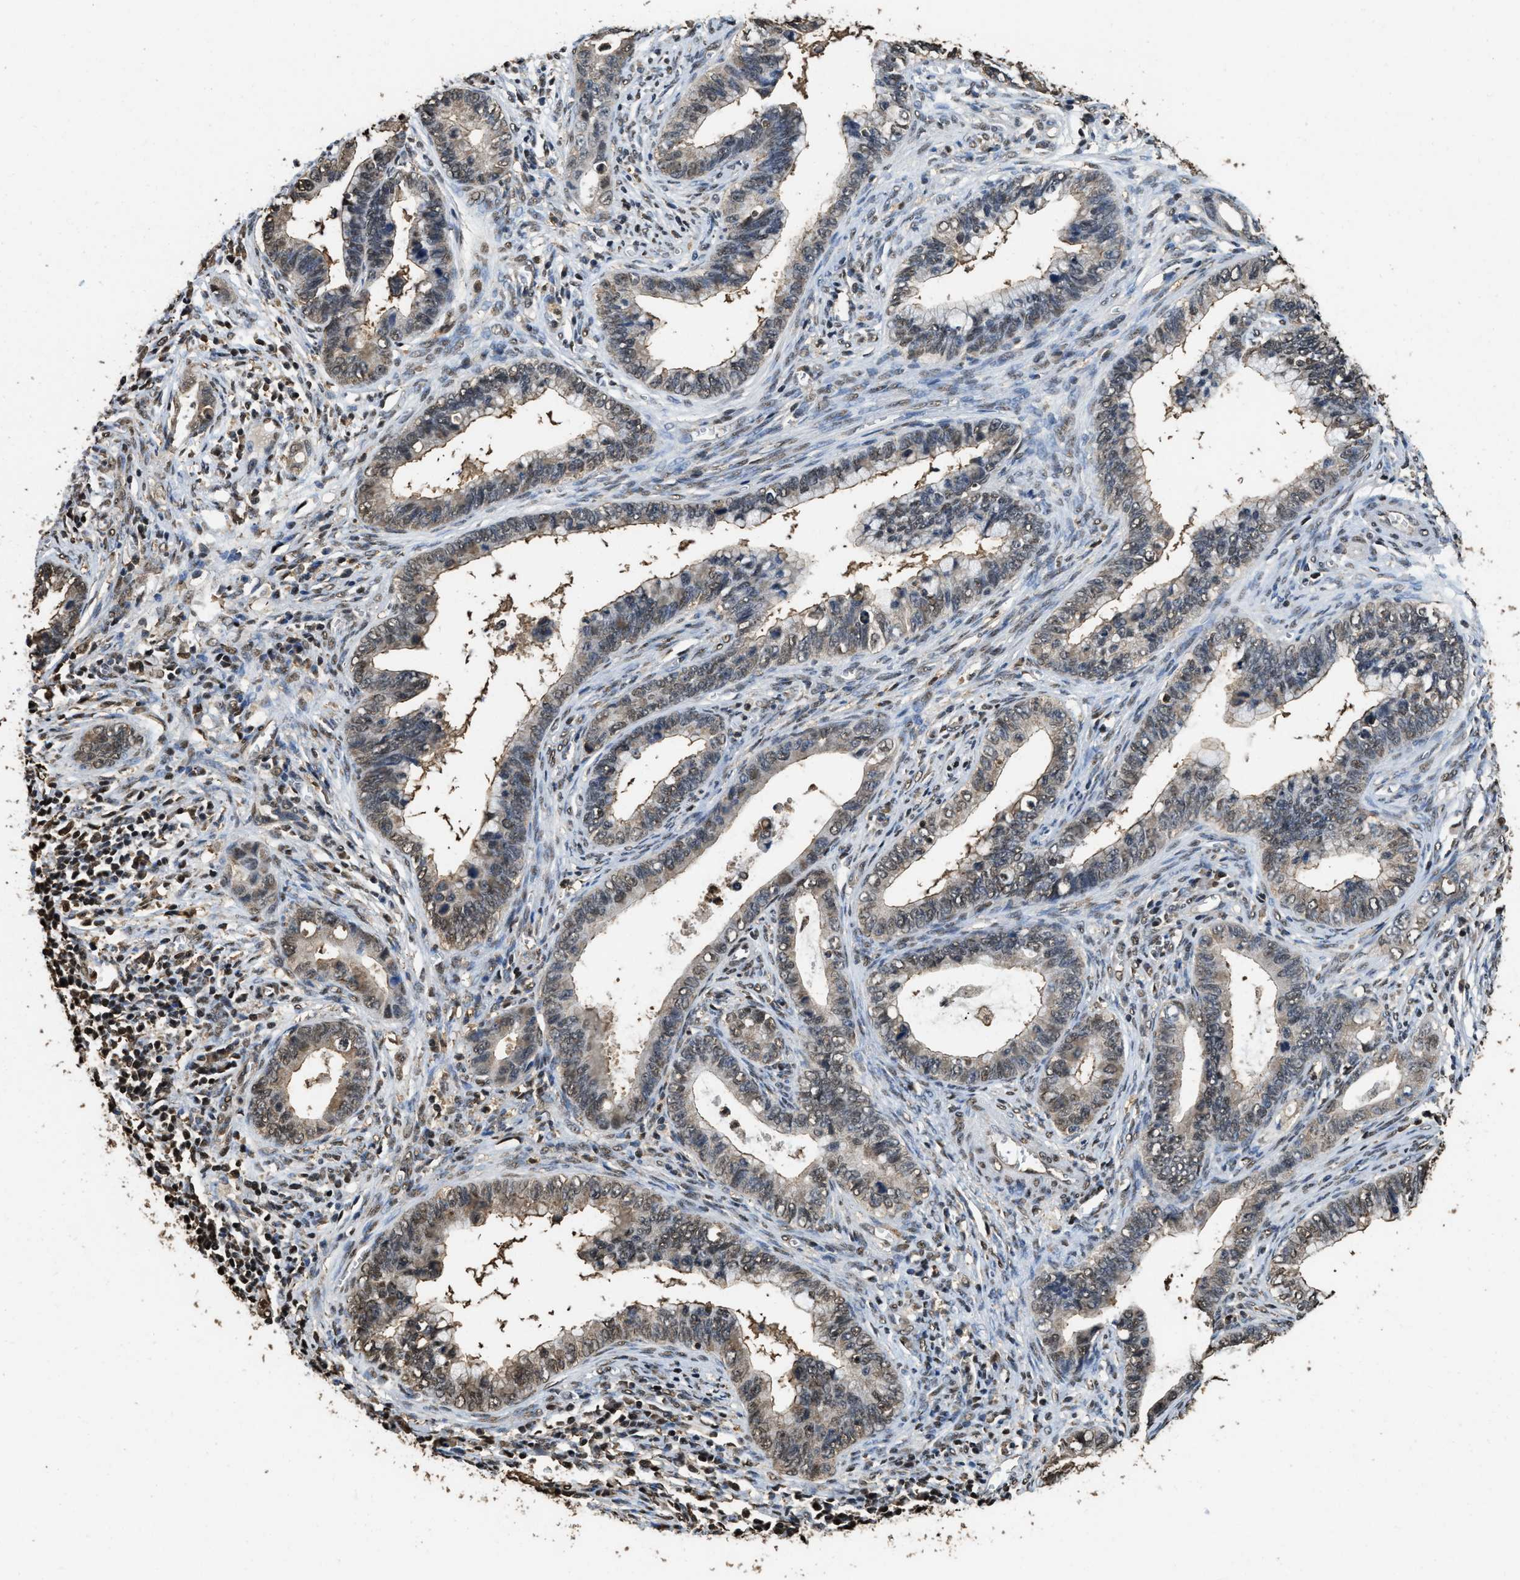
{"staining": {"intensity": "moderate", "quantity": "25%-75%", "location": "cytoplasmic/membranous,nuclear"}, "tissue": "cervical cancer", "cell_type": "Tumor cells", "image_type": "cancer", "snomed": [{"axis": "morphology", "description": "Adenocarcinoma, NOS"}, {"axis": "topography", "description": "Cervix"}], "caption": "Cervical cancer (adenocarcinoma) tissue shows moderate cytoplasmic/membranous and nuclear expression in approximately 25%-75% of tumor cells", "gene": "GAPDH", "patient": {"sex": "female", "age": 44}}